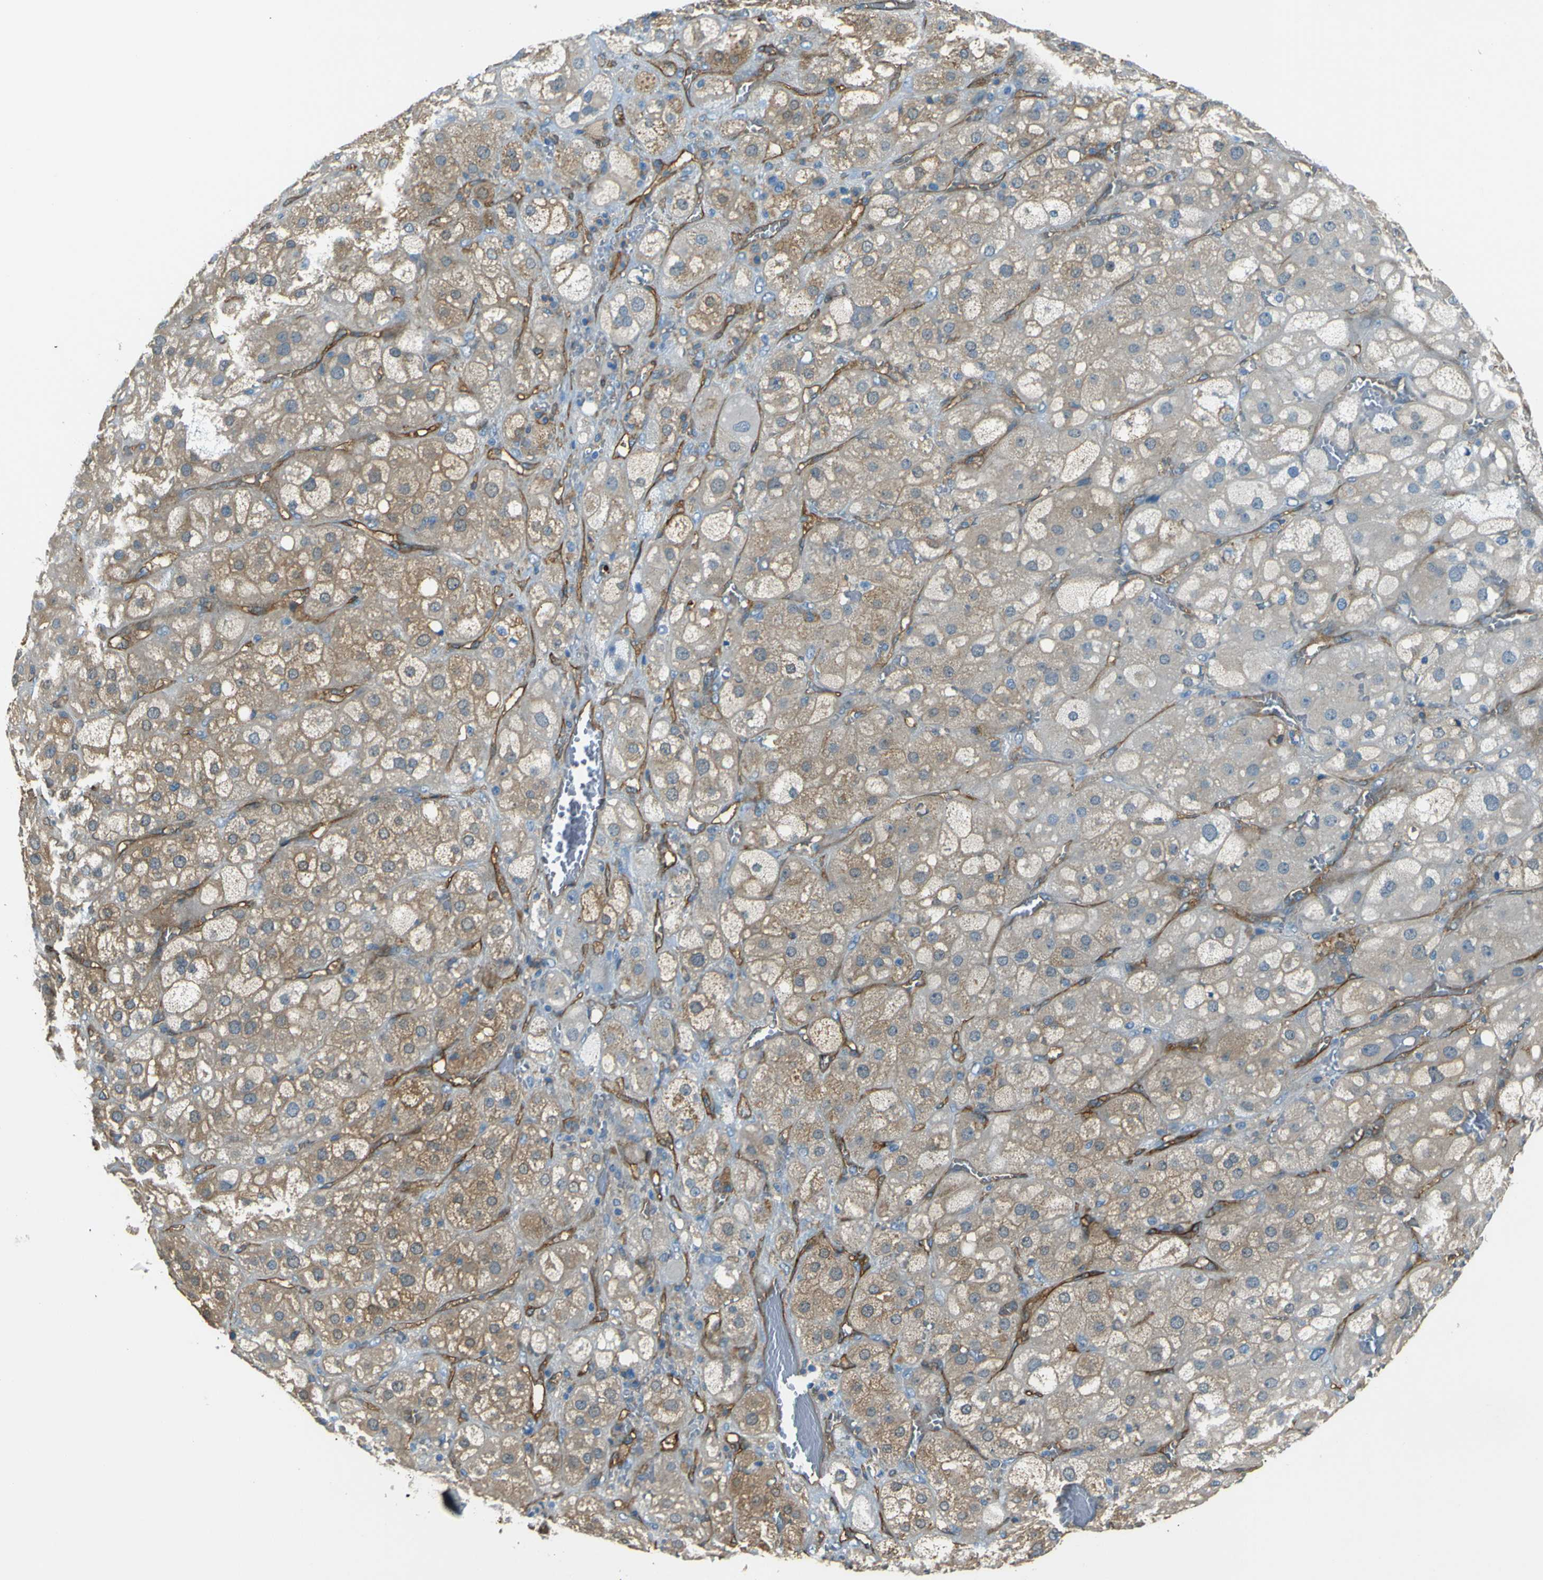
{"staining": {"intensity": "moderate", "quantity": "25%-75%", "location": "cytoplasmic/membranous"}, "tissue": "adrenal gland", "cell_type": "Glandular cells", "image_type": "normal", "snomed": [{"axis": "morphology", "description": "Normal tissue, NOS"}, {"axis": "topography", "description": "Adrenal gland"}], "caption": "Immunohistochemistry photomicrograph of unremarkable human adrenal gland stained for a protein (brown), which demonstrates medium levels of moderate cytoplasmic/membranous expression in approximately 25%-75% of glandular cells.", "gene": "ENTPD1", "patient": {"sex": "female", "age": 47}}